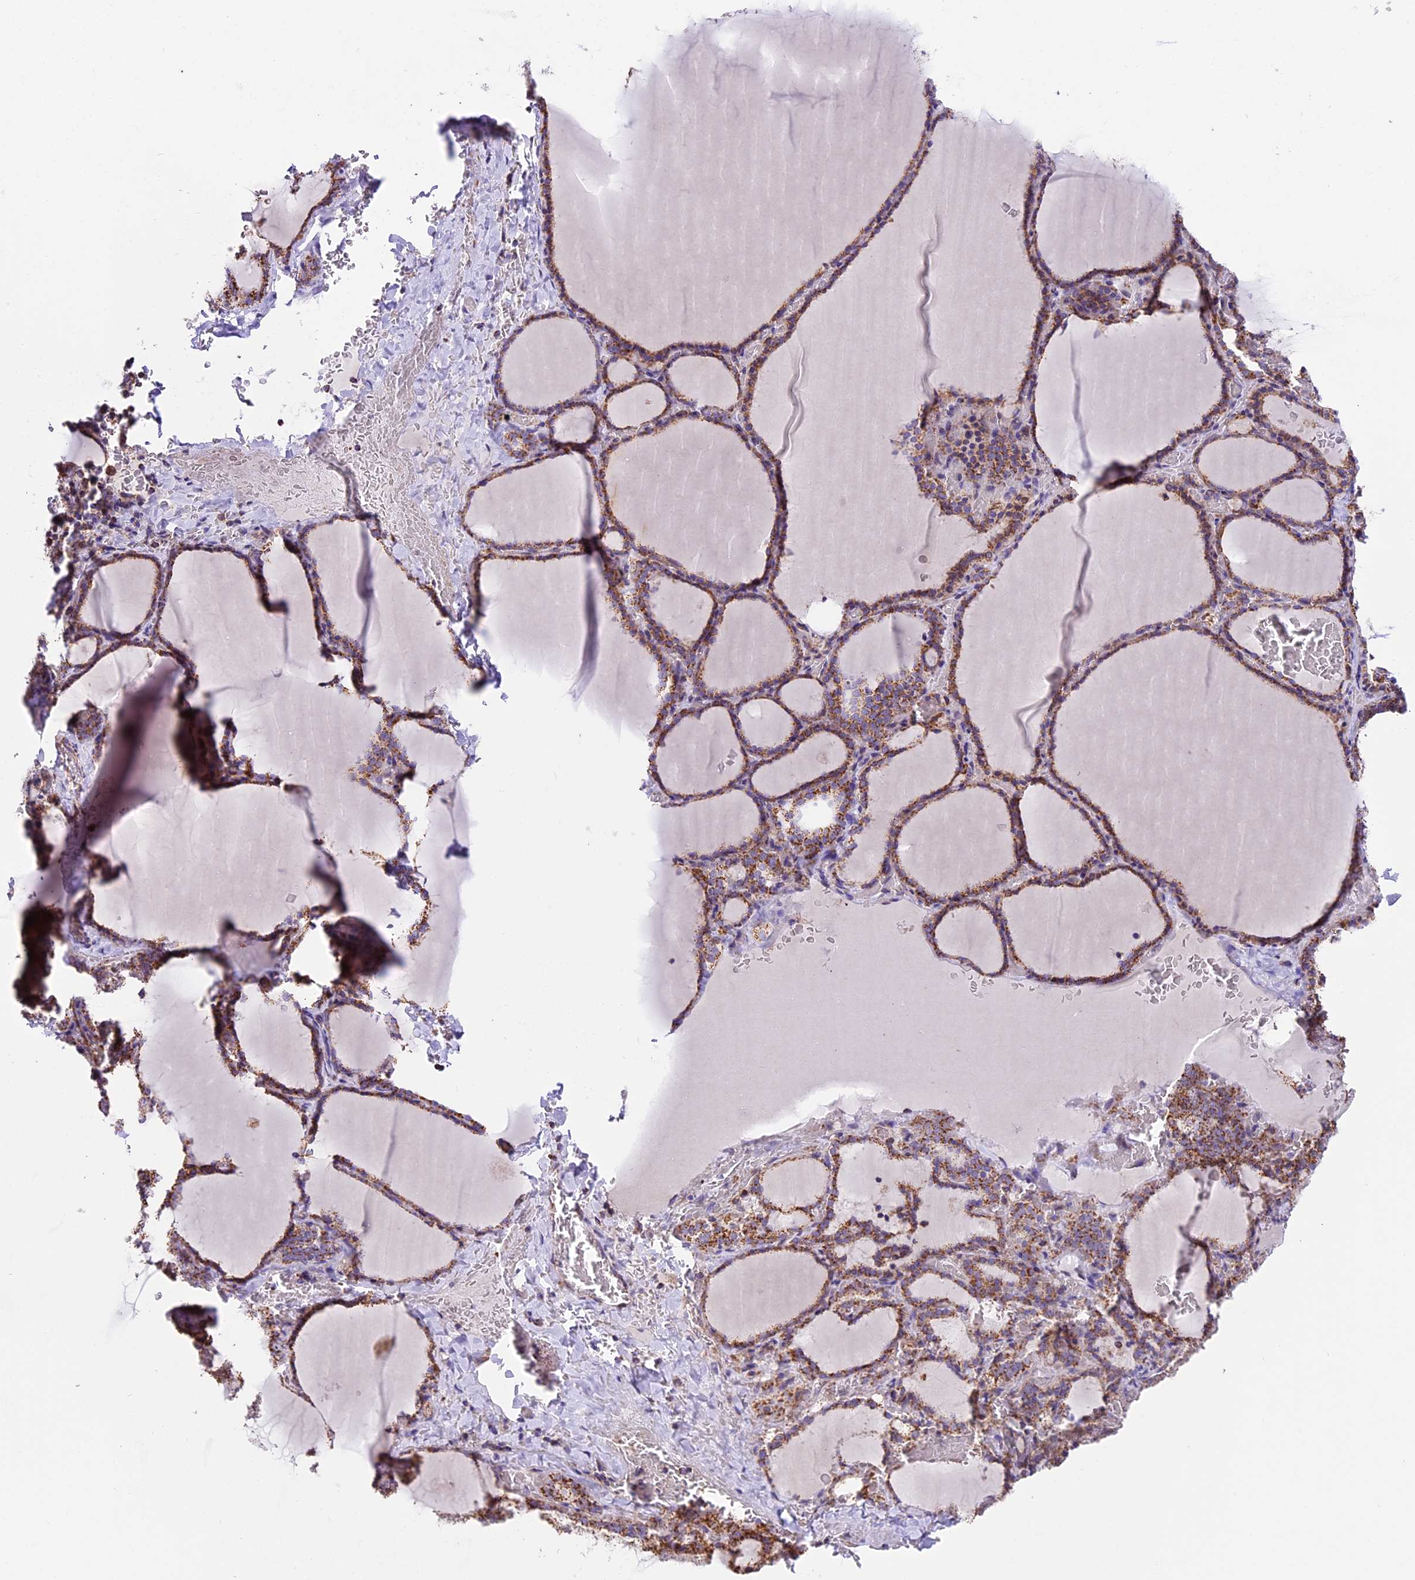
{"staining": {"intensity": "moderate", "quantity": ">75%", "location": "cytoplasmic/membranous"}, "tissue": "thyroid gland", "cell_type": "Glandular cells", "image_type": "normal", "snomed": [{"axis": "morphology", "description": "Normal tissue, NOS"}, {"axis": "topography", "description": "Thyroid gland"}], "caption": "Immunohistochemistry of benign human thyroid gland shows medium levels of moderate cytoplasmic/membranous expression in about >75% of glandular cells. The staining is performed using DAB (3,3'-diaminobenzidine) brown chromogen to label protein expression. The nuclei are counter-stained blue using hematoxylin.", "gene": "NDUFA8", "patient": {"sex": "female", "age": 39}}